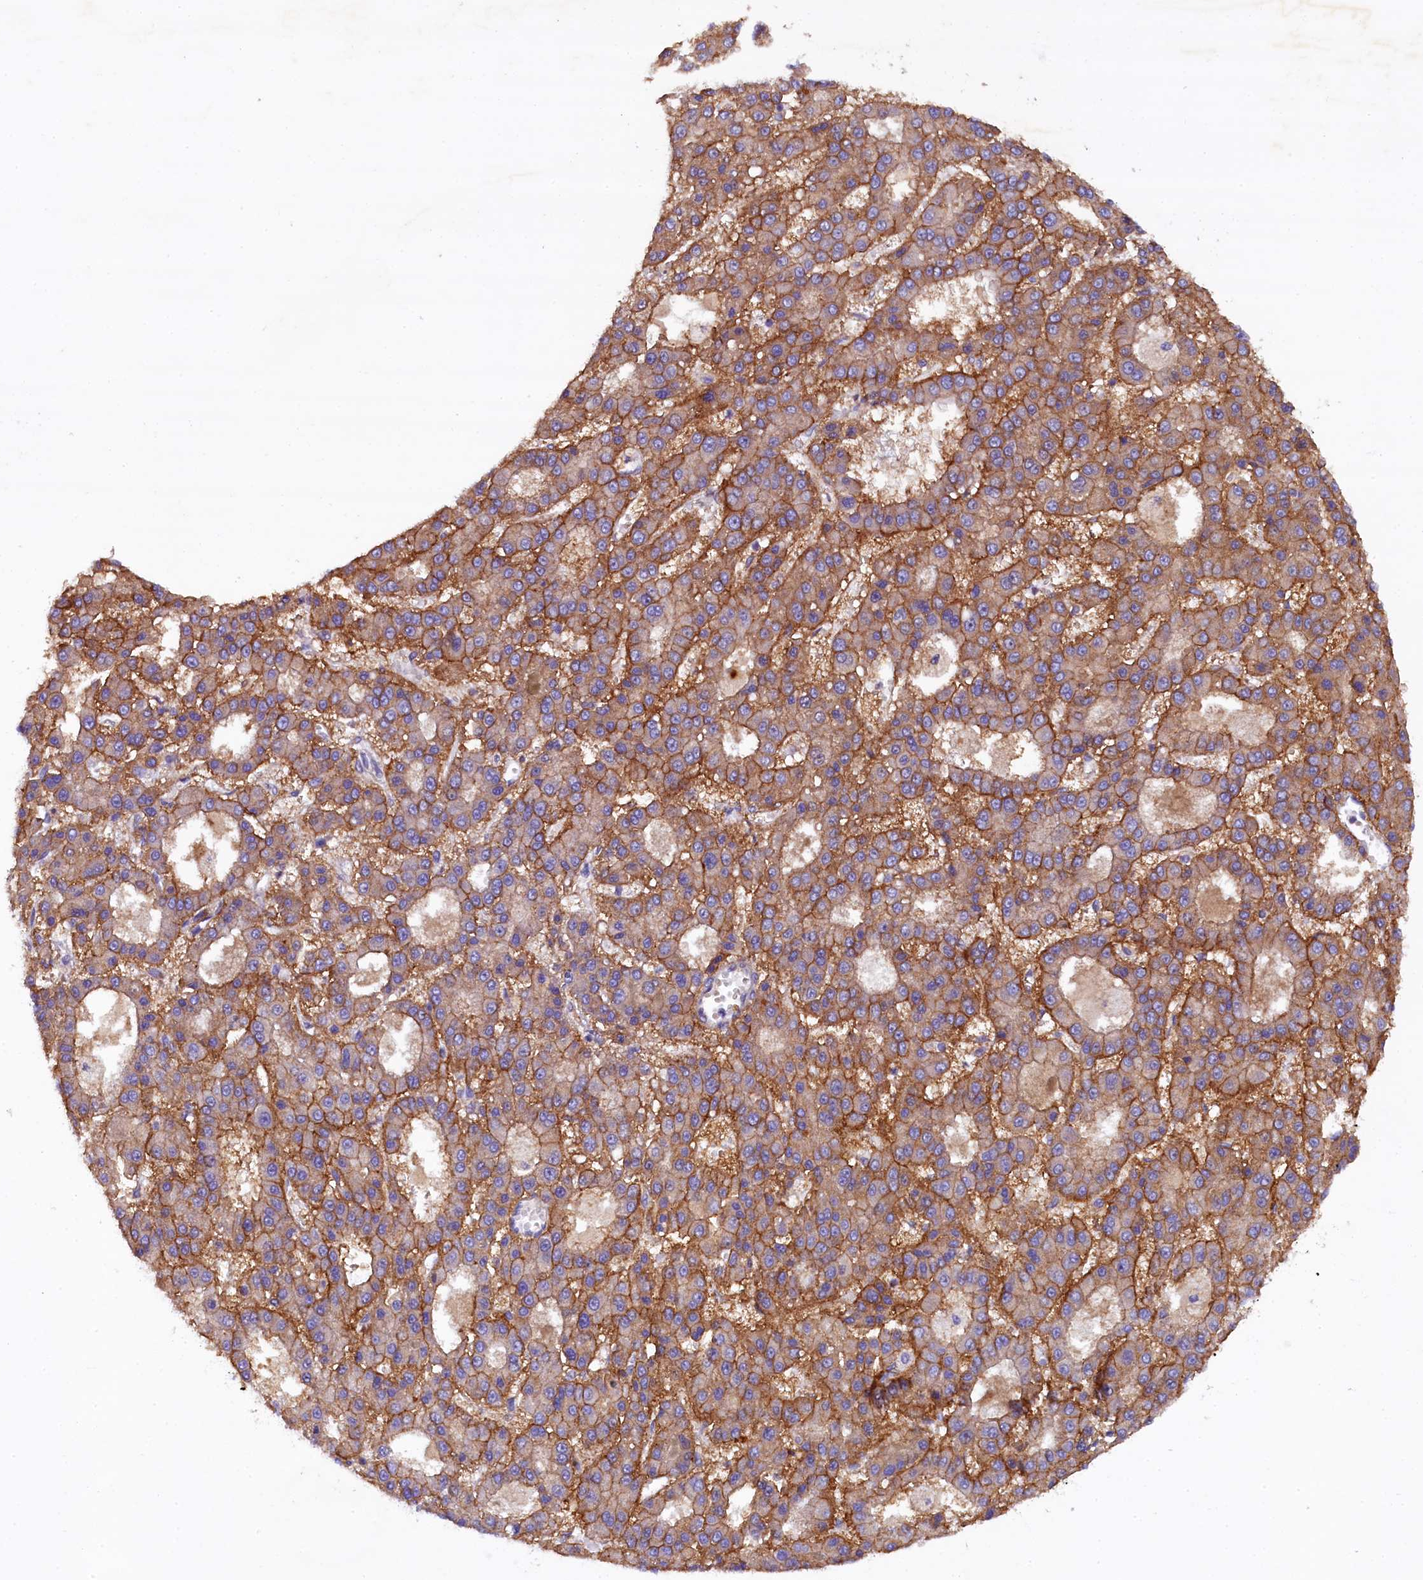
{"staining": {"intensity": "moderate", "quantity": ">75%", "location": "cytoplasmic/membranous"}, "tissue": "liver cancer", "cell_type": "Tumor cells", "image_type": "cancer", "snomed": [{"axis": "morphology", "description": "Carcinoma, Hepatocellular, NOS"}, {"axis": "topography", "description": "Liver"}], "caption": "DAB immunohistochemical staining of human hepatocellular carcinoma (liver) reveals moderate cytoplasmic/membranous protein staining in about >75% of tumor cells.", "gene": "PLXNB1", "patient": {"sex": "male", "age": 70}}